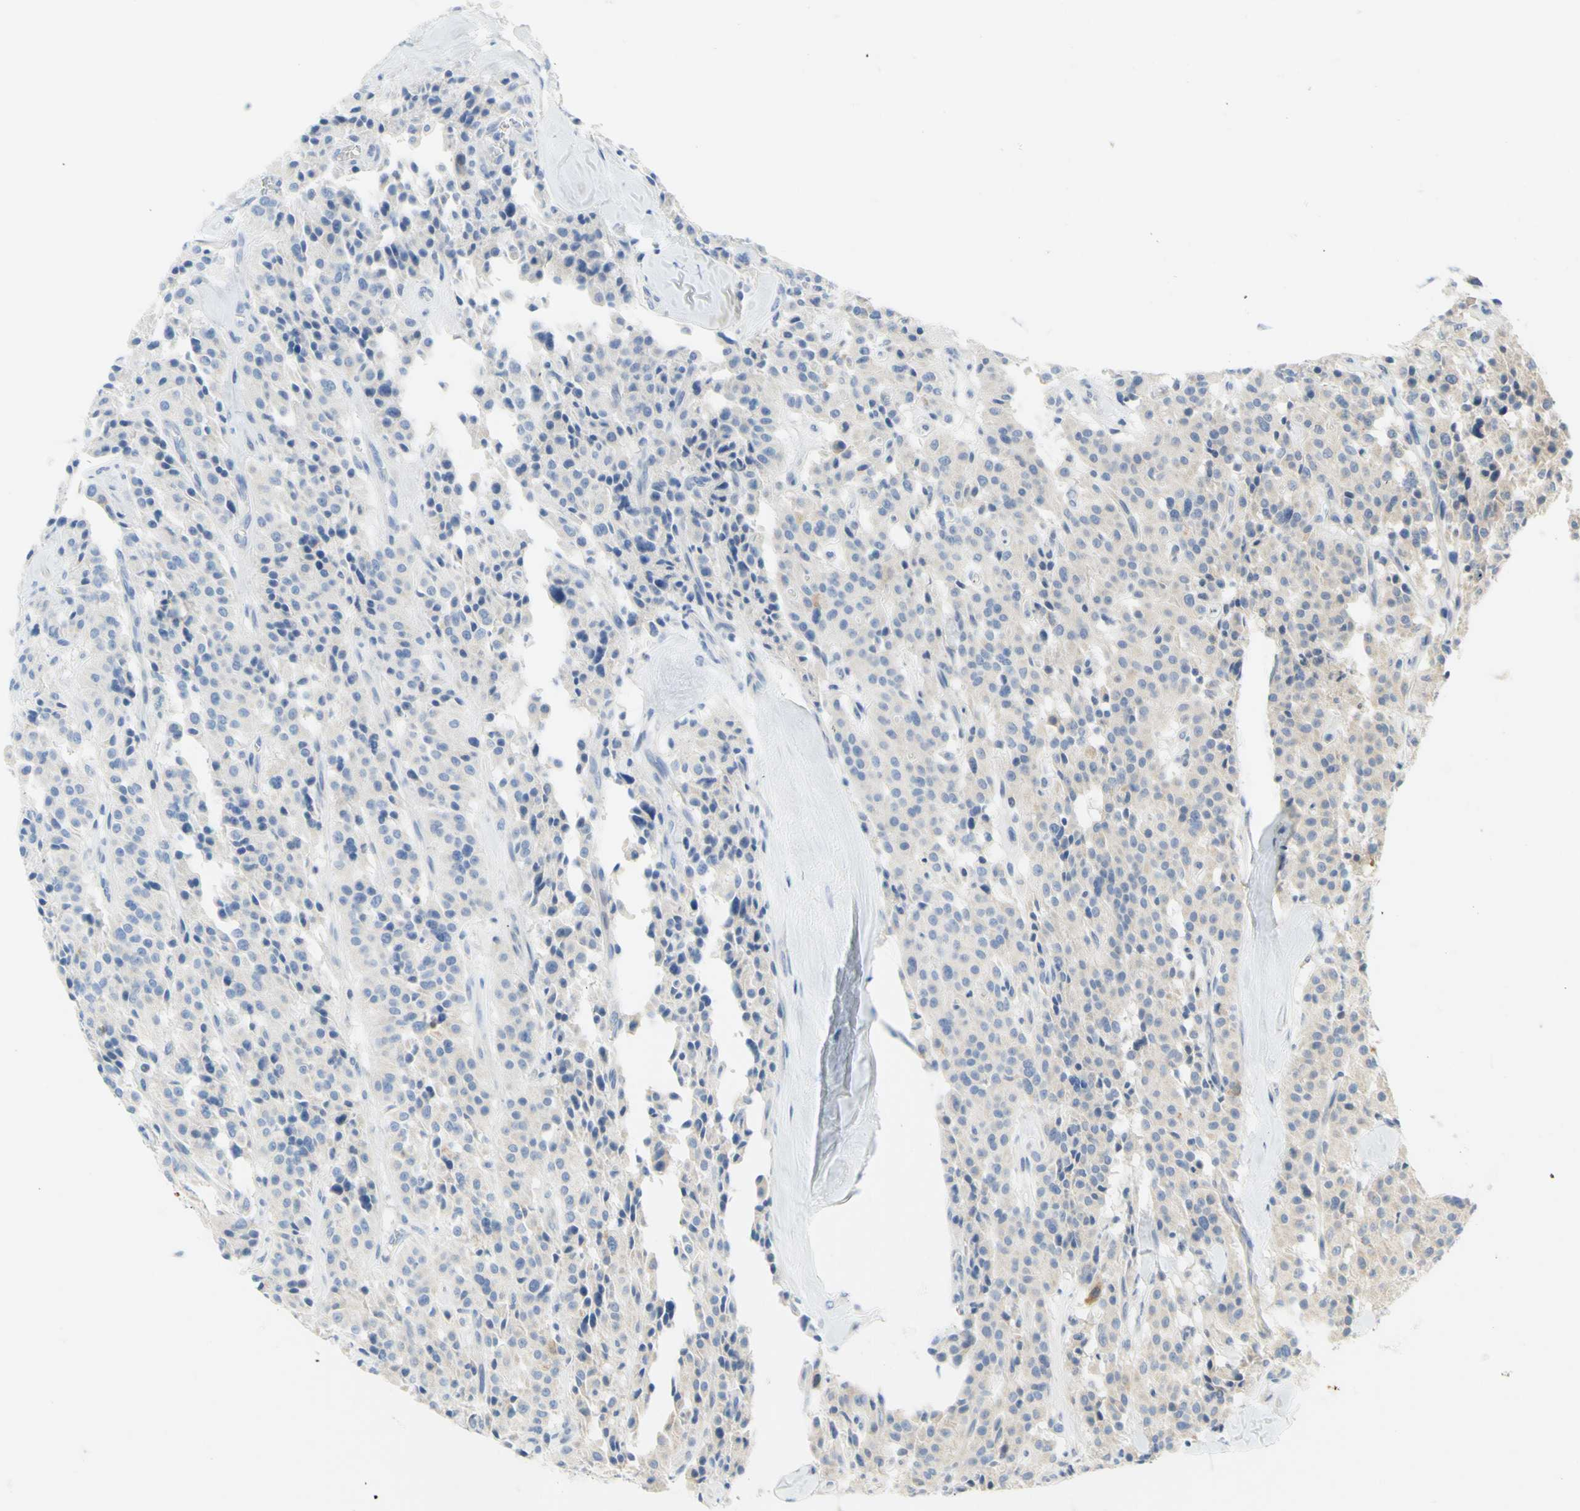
{"staining": {"intensity": "negative", "quantity": "none", "location": "none"}, "tissue": "carcinoid", "cell_type": "Tumor cells", "image_type": "cancer", "snomed": [{"axis": "morphology", "description": "Carcinoid, malignant, NOS"}, {"axis": "topography", "description": "Lung"}], "caption": "Immunohistochemical staining of malignant carcinoid shows no significant staining in tumor cells.", "gene": "CCNB2", "patient": {"sex": "male", "age": 30}}